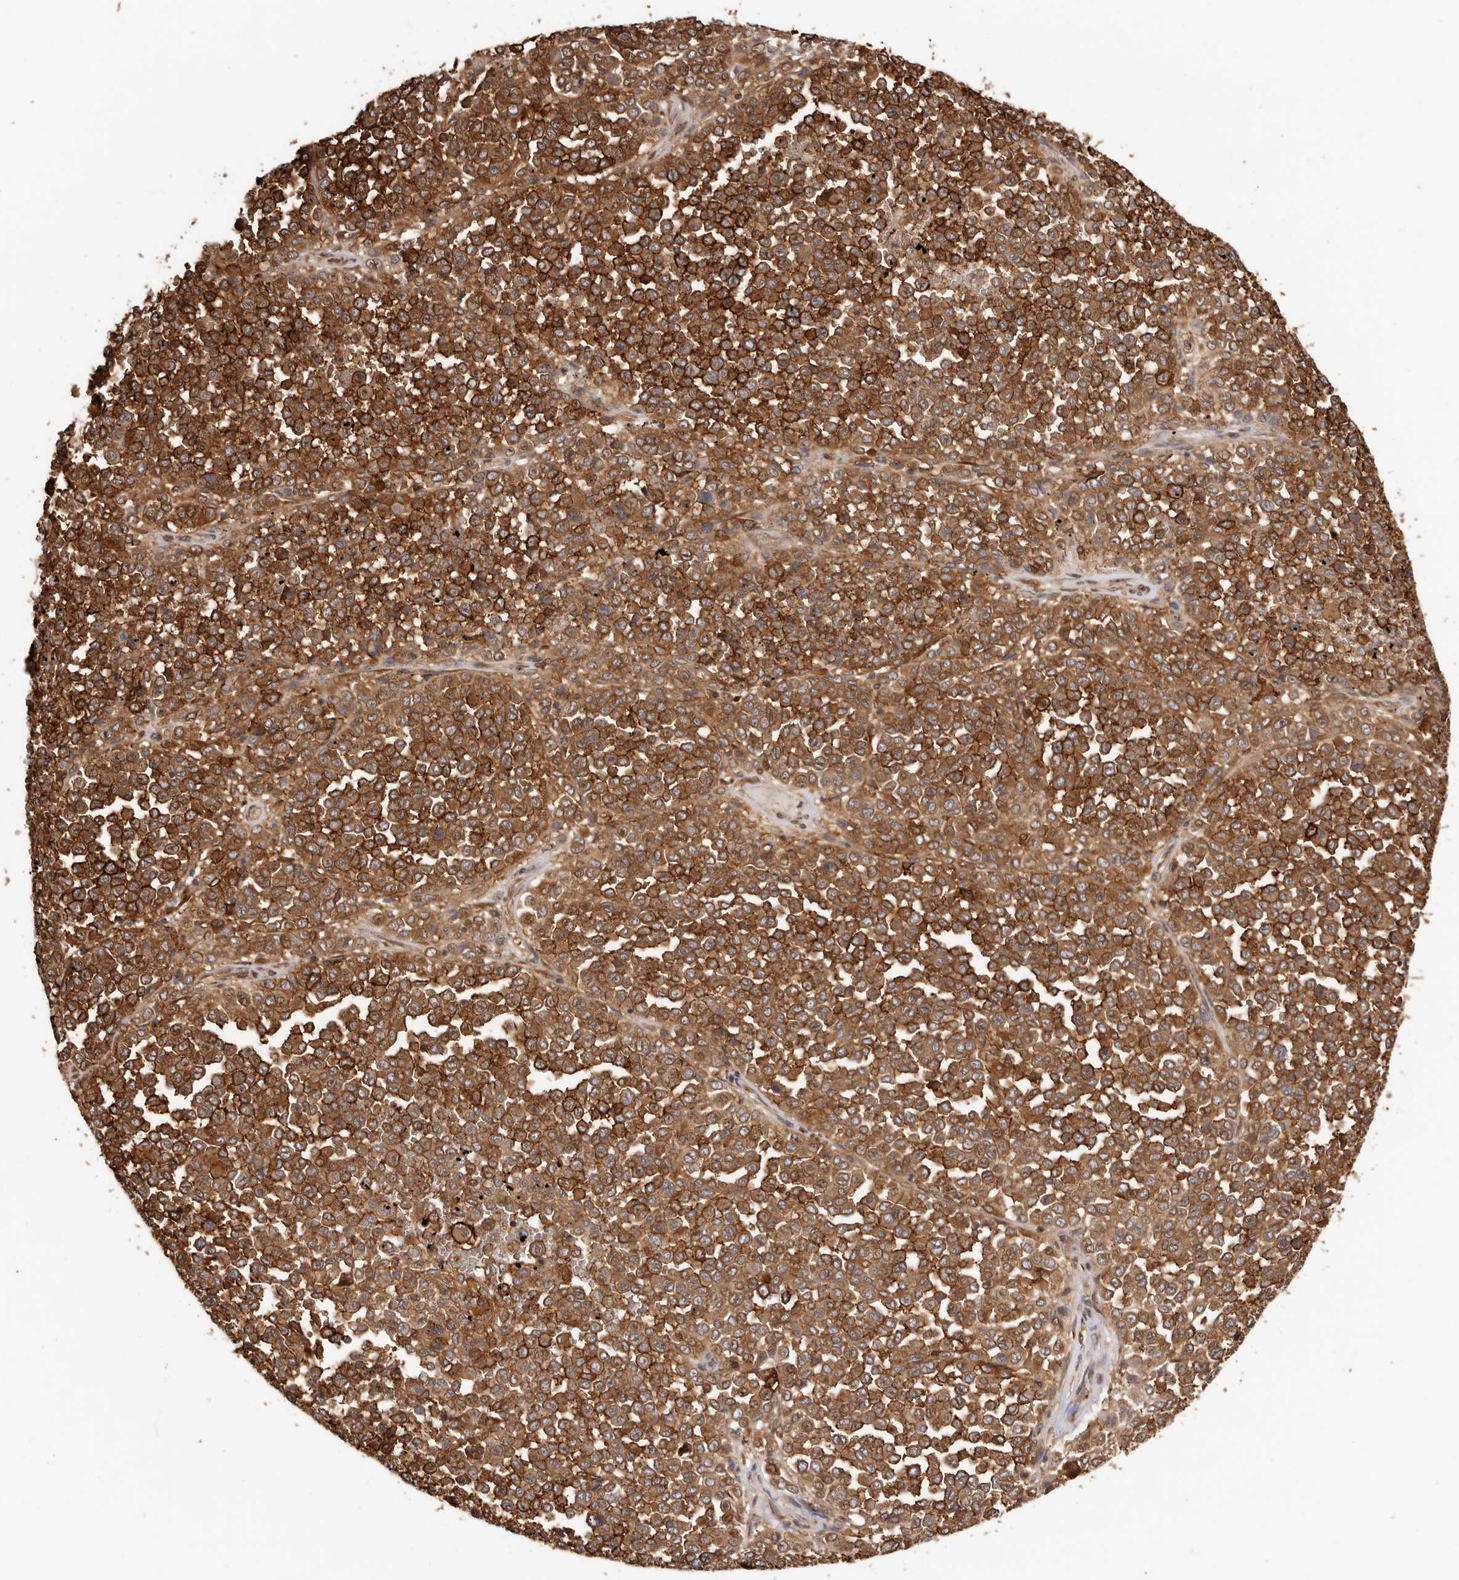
{"staining": {"intensity": "strong", "quantity": ">75%", "location": "cytoplasmic/membranous"}, "tissue": "melanoma", "cell_type": "Tumor cells", "image_type": "cancer", "snomed": [{"axis": "morphology", "description": "Malignant melanoma, Metastatic site"}, {"axis": "topography", "description": "Pancreas"}], "caption": "Strong cytoplasmic/membranous positivity is appreciated in about >75% of tumor cells in malignant melanoma (metastatic site).", "gene": "GPR27", "patient": {"sex": "female", "age": 30}}